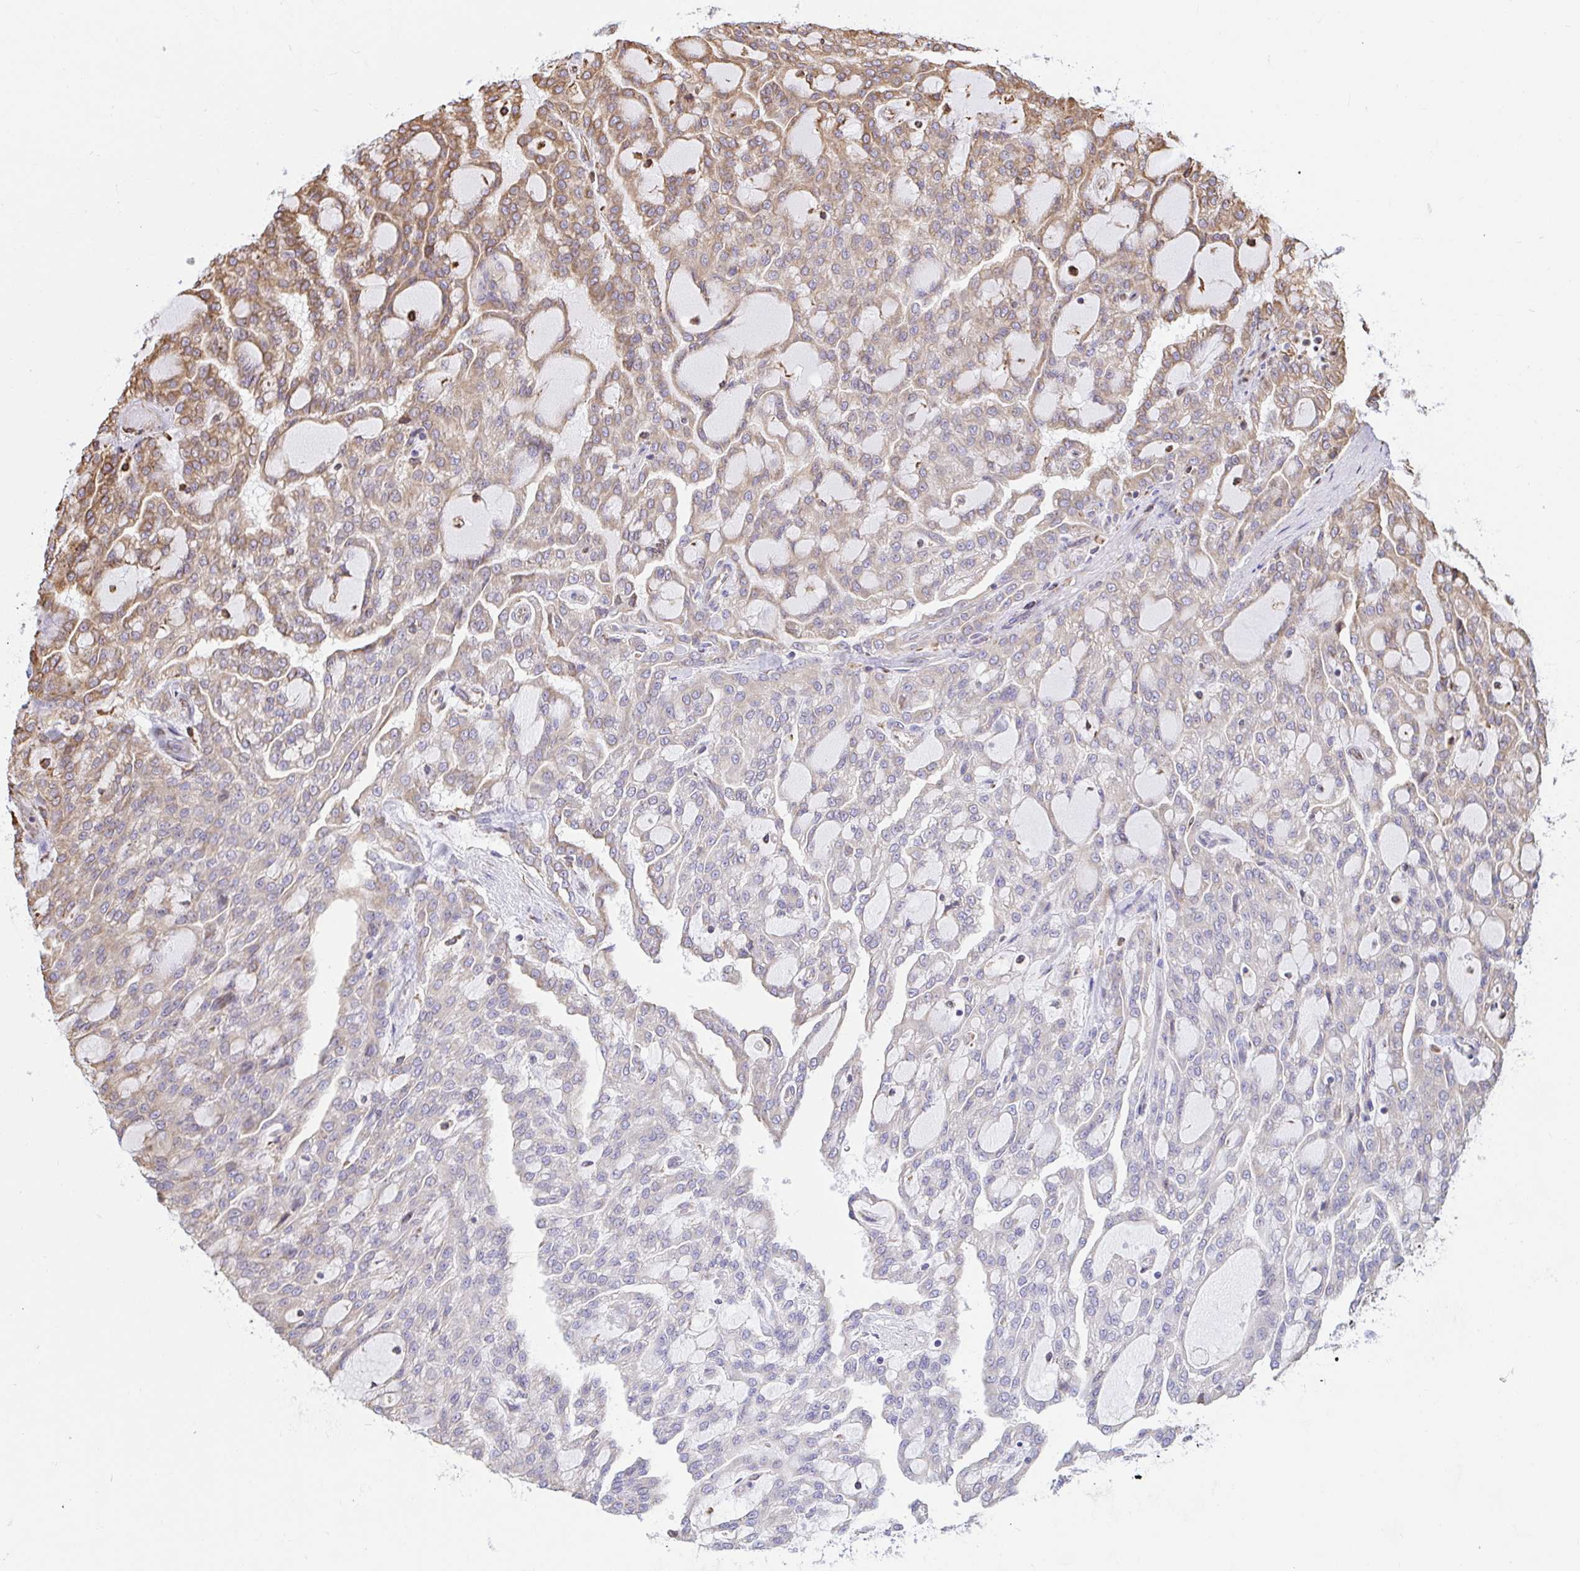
{"staining": {"intensity": "weak", "quantity": "<25%", "location": "cytoplasmic/membranous"}, "tissue": "renal cancer", "cell_type": "Tumor cells", "image_type": "cancer", "snomed": [{"axis": "morphology", "description": "Adenocarcinoma, NOS"}, {"axis": "topography", "description": "Kidney"}], "caption": "This is a image of immunohistochemistry (IHC) staining of adenocarcinoma (renal), which shows no expression in tumor cells.", "gene": "CLGN", "patient": {"sex": "male", "age": 63}}